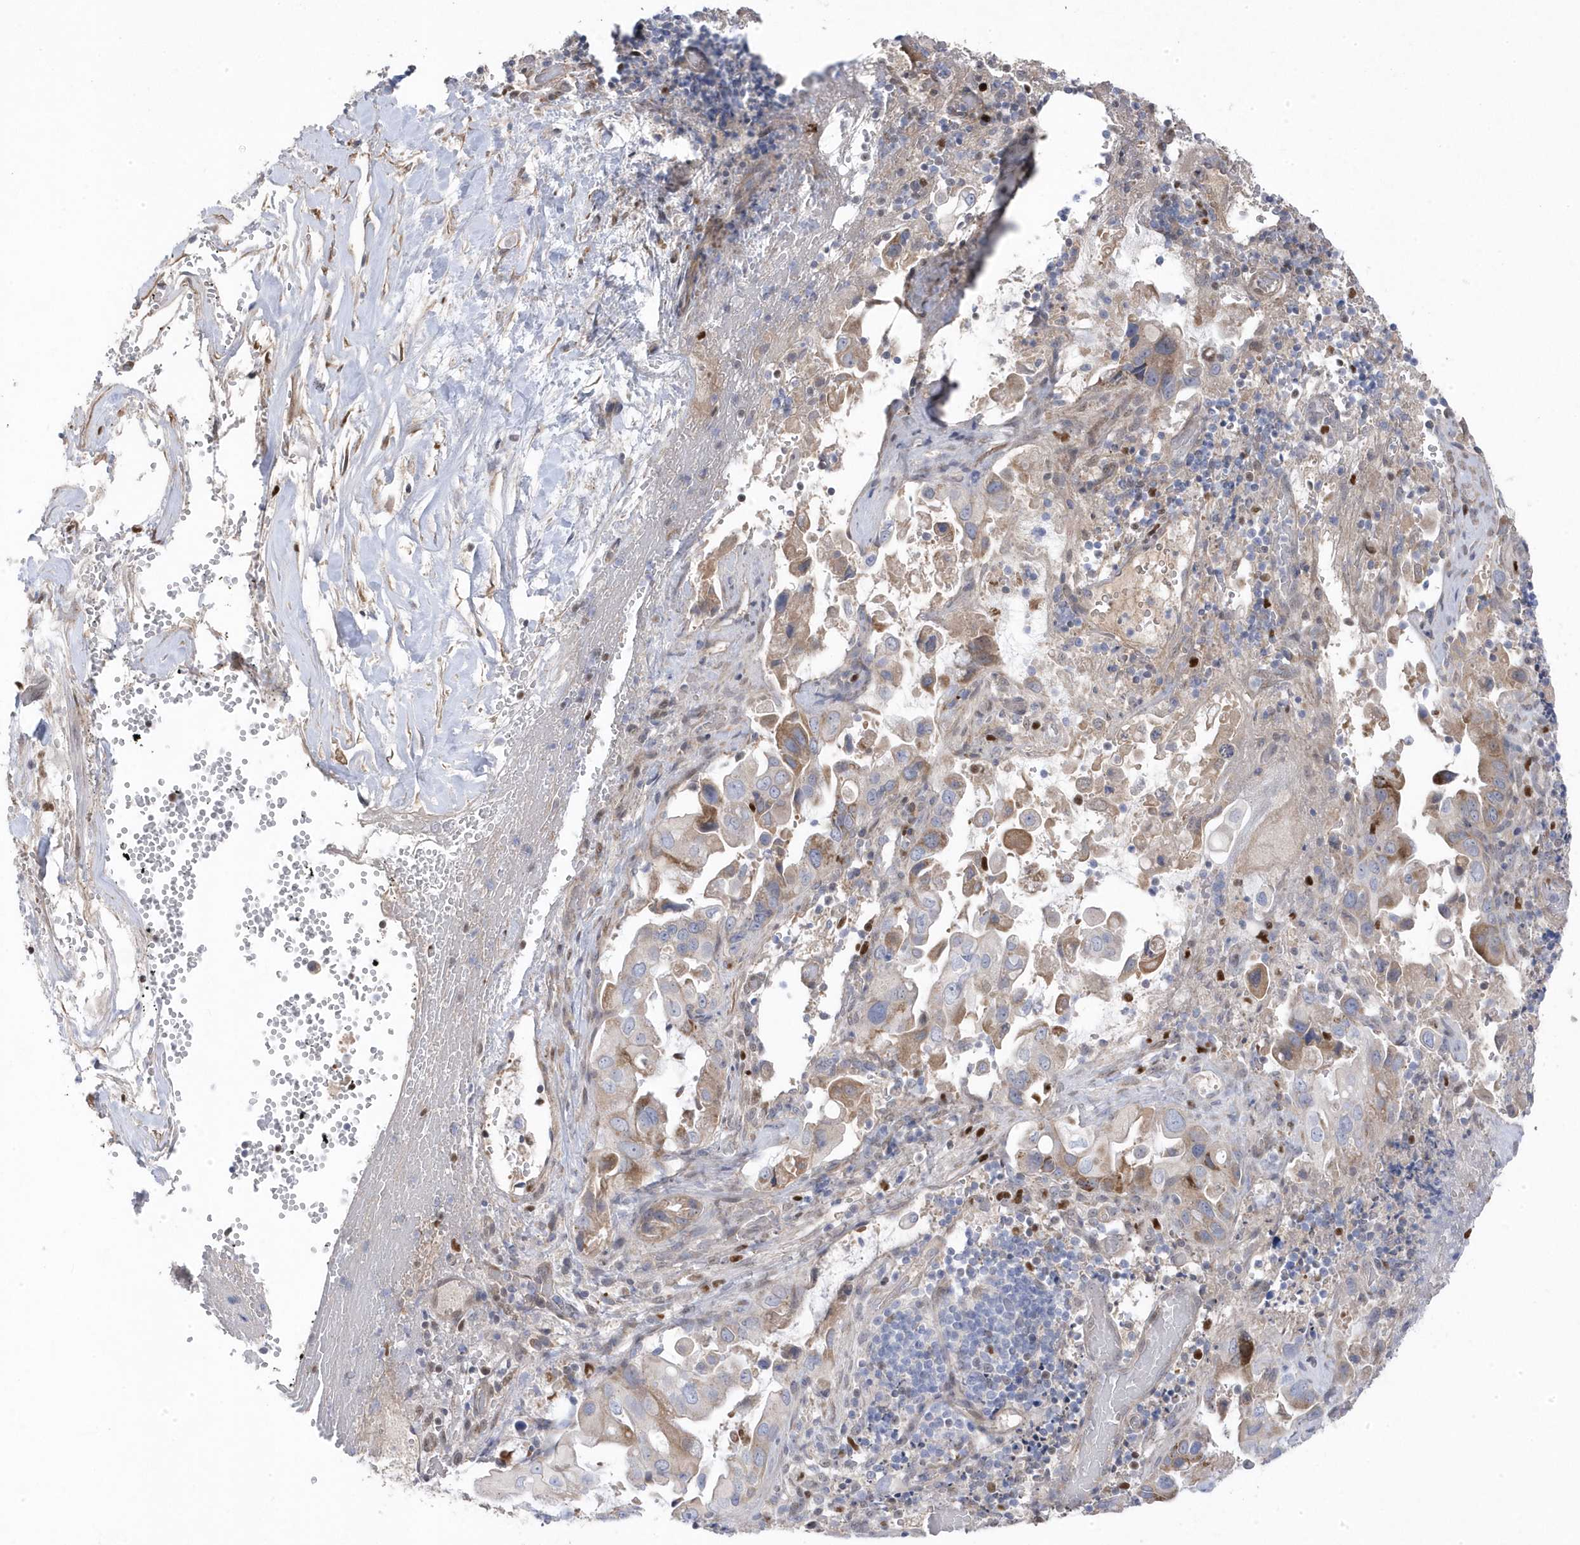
{"staining": {"intensity": "moderate", "quantity": "<25%", "location": "cytoplasmic/membranous"}, "tissue": "pancreatic cancer", "cell_type": "Tumor cells", "image_type": "cancer", "snomed": [{"axis": "morphology", "description": "Inflammation, NOS"}, {"axis": "morphology", "description": "Adenocarcinoma, NOS"}, {"axis": "topography", "description": "Pancreas"}], "caption": "Immunohistochemistry micrograph of neoplastic tissue: pancreatic cancer stained using immunohistochemistry (IHC) shows low levels of moderate protein expression localized specifically in the cytoplasmic/membranous of tumor cells, appearing as a cytoplasmic/membranous brown color.", "gene": "GTPBP6", "patient": {"sex": "female", "age": 56}}